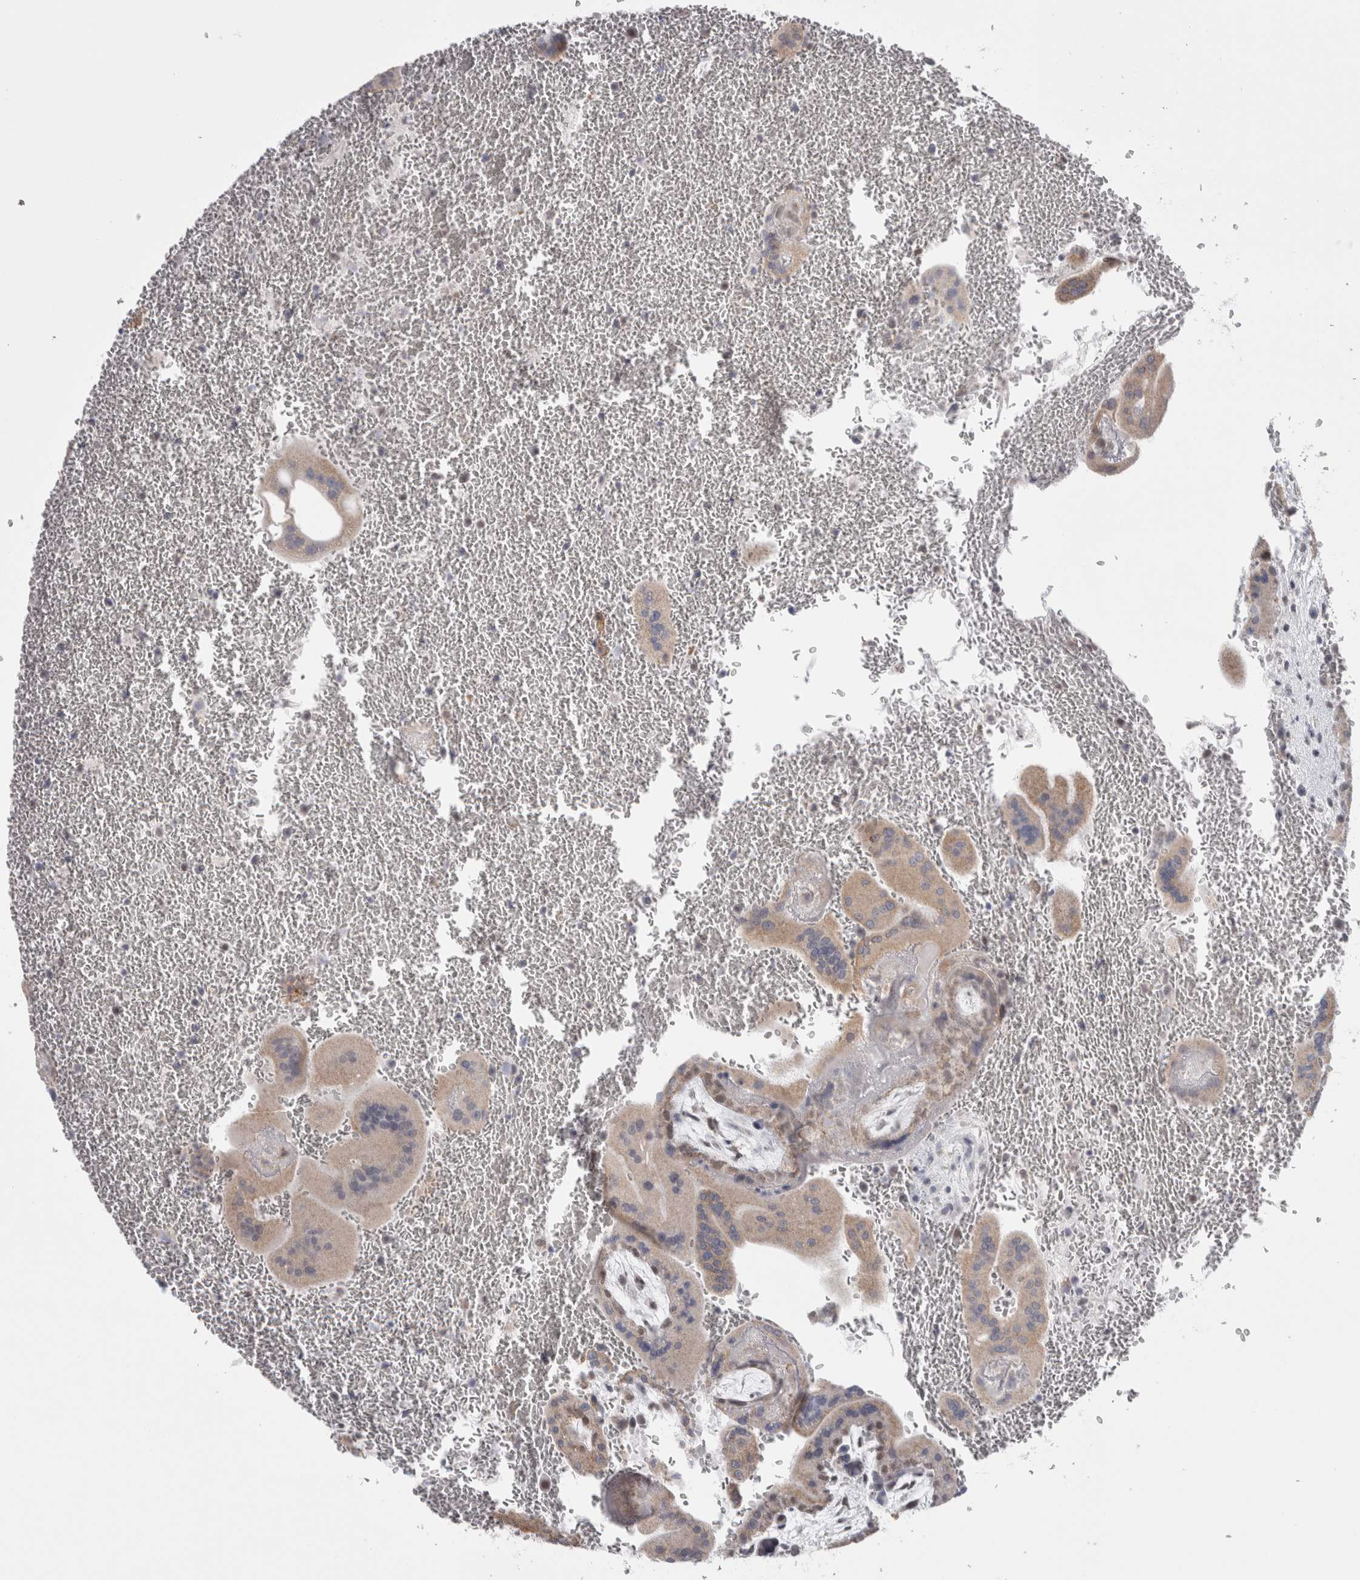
{"staining": {"intensity": "negative", "quantity": "none", "location": "none"}, "tissue": "placenta", "cell_type": "Decidual cells", "image_type": "normal", "snomed": [{"axis": "morphology", "description": "Normal tissue, NOS"}, {"axis": "topography", "description": "Placenta"}], "caption": "DAB immunohistochemical staining of unremarkable placenta demonstrates no significant positivity in decidual cells. Brightfield microscopy of immunohistochemistry (IHC) stained with DAB (brown) and hematoxylin (blue), captured at high magnification.", "gene": "PLIN1", "patient": {"sex": "female", "age": 35}}